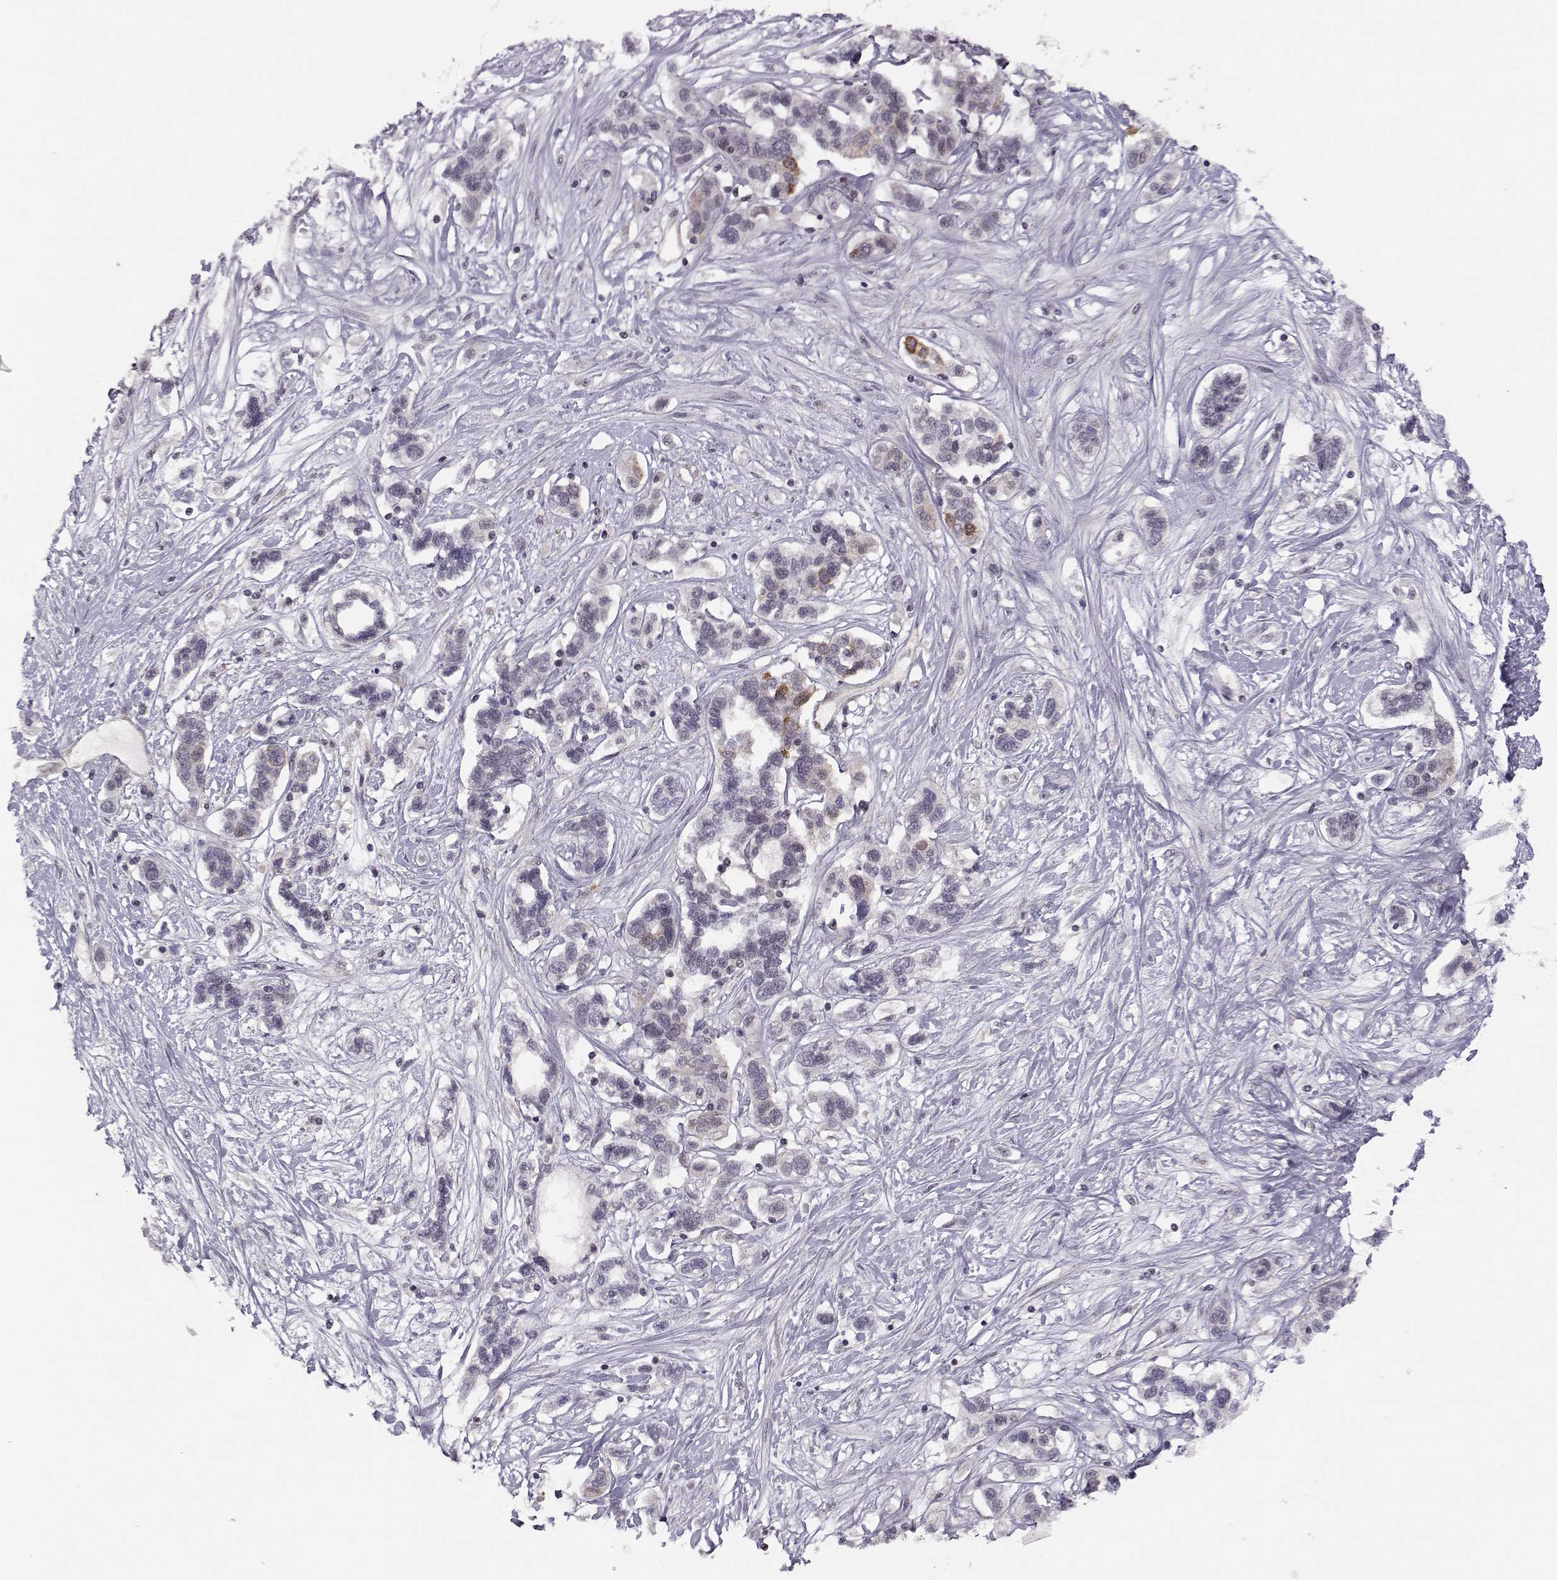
{"staining": {"intensity": "moderate", "quantity": "<25%", "location": "cytoplasmic/membranous"}, "tissue": "liver cancer", "cell_type": "Tumor cells", "image_type": "cancer", "snomed": [{"axis": "morphology", "description": "Adenocarcinoma, NOS"}, {"axis": "morphology", "description": "Cholangiocarcinoma"}, {"axis": "topography", "description": "Liver"}], "caption": "Tumor cells show low levels of moderate cytoplasmic/membranous staining in about <25% of cells in cholangiocarcinoma (liver).", "gene": "KIF13B", "patient": {"sex": "male", "age": 64}}